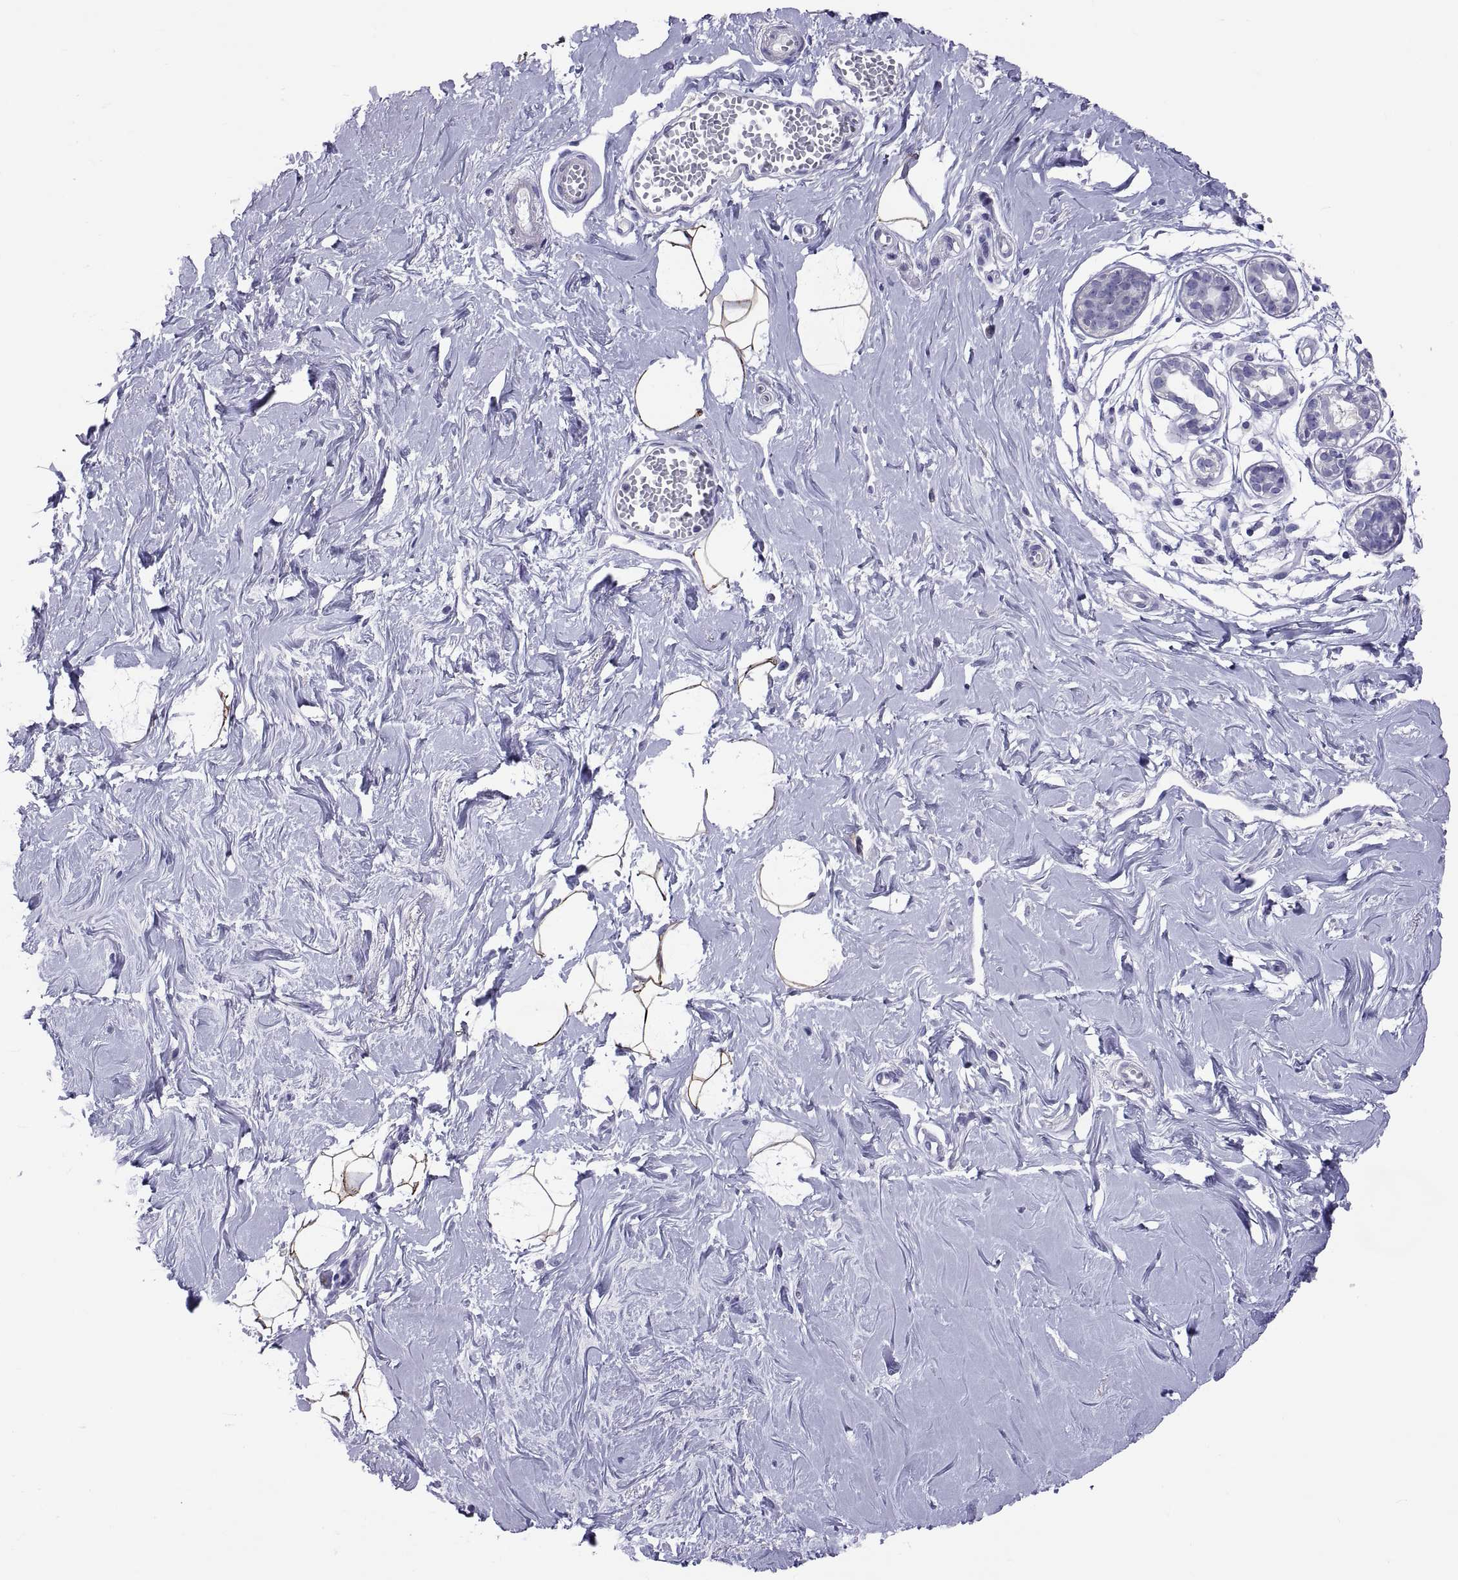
{"staining": {"intensity": "strong", "quantity": "25%-75%", "location": "cytoplasmic/membranous"}, "tissue": "breast", "cell_type": "Adipocytes", "image_type": "normal", "snomed": [{"axis": "morphology", "description": "Normal tissue, NOS"}, {"axis": "topography", "description": "Breast"}], "caption": "Adipocytes demonstrate high levels of strong cytoplasmic/membranous expression in approximately 25%-75% of cells in normal human breast. The staining is performed using DAB (3,3'-diaminobenzidine) brown chromogen to label protein expression. The nuclei are counter-stained blue using hematoxylin.", "gene": "BSPH1", "patient": {"sex": "female", "age": 49}}